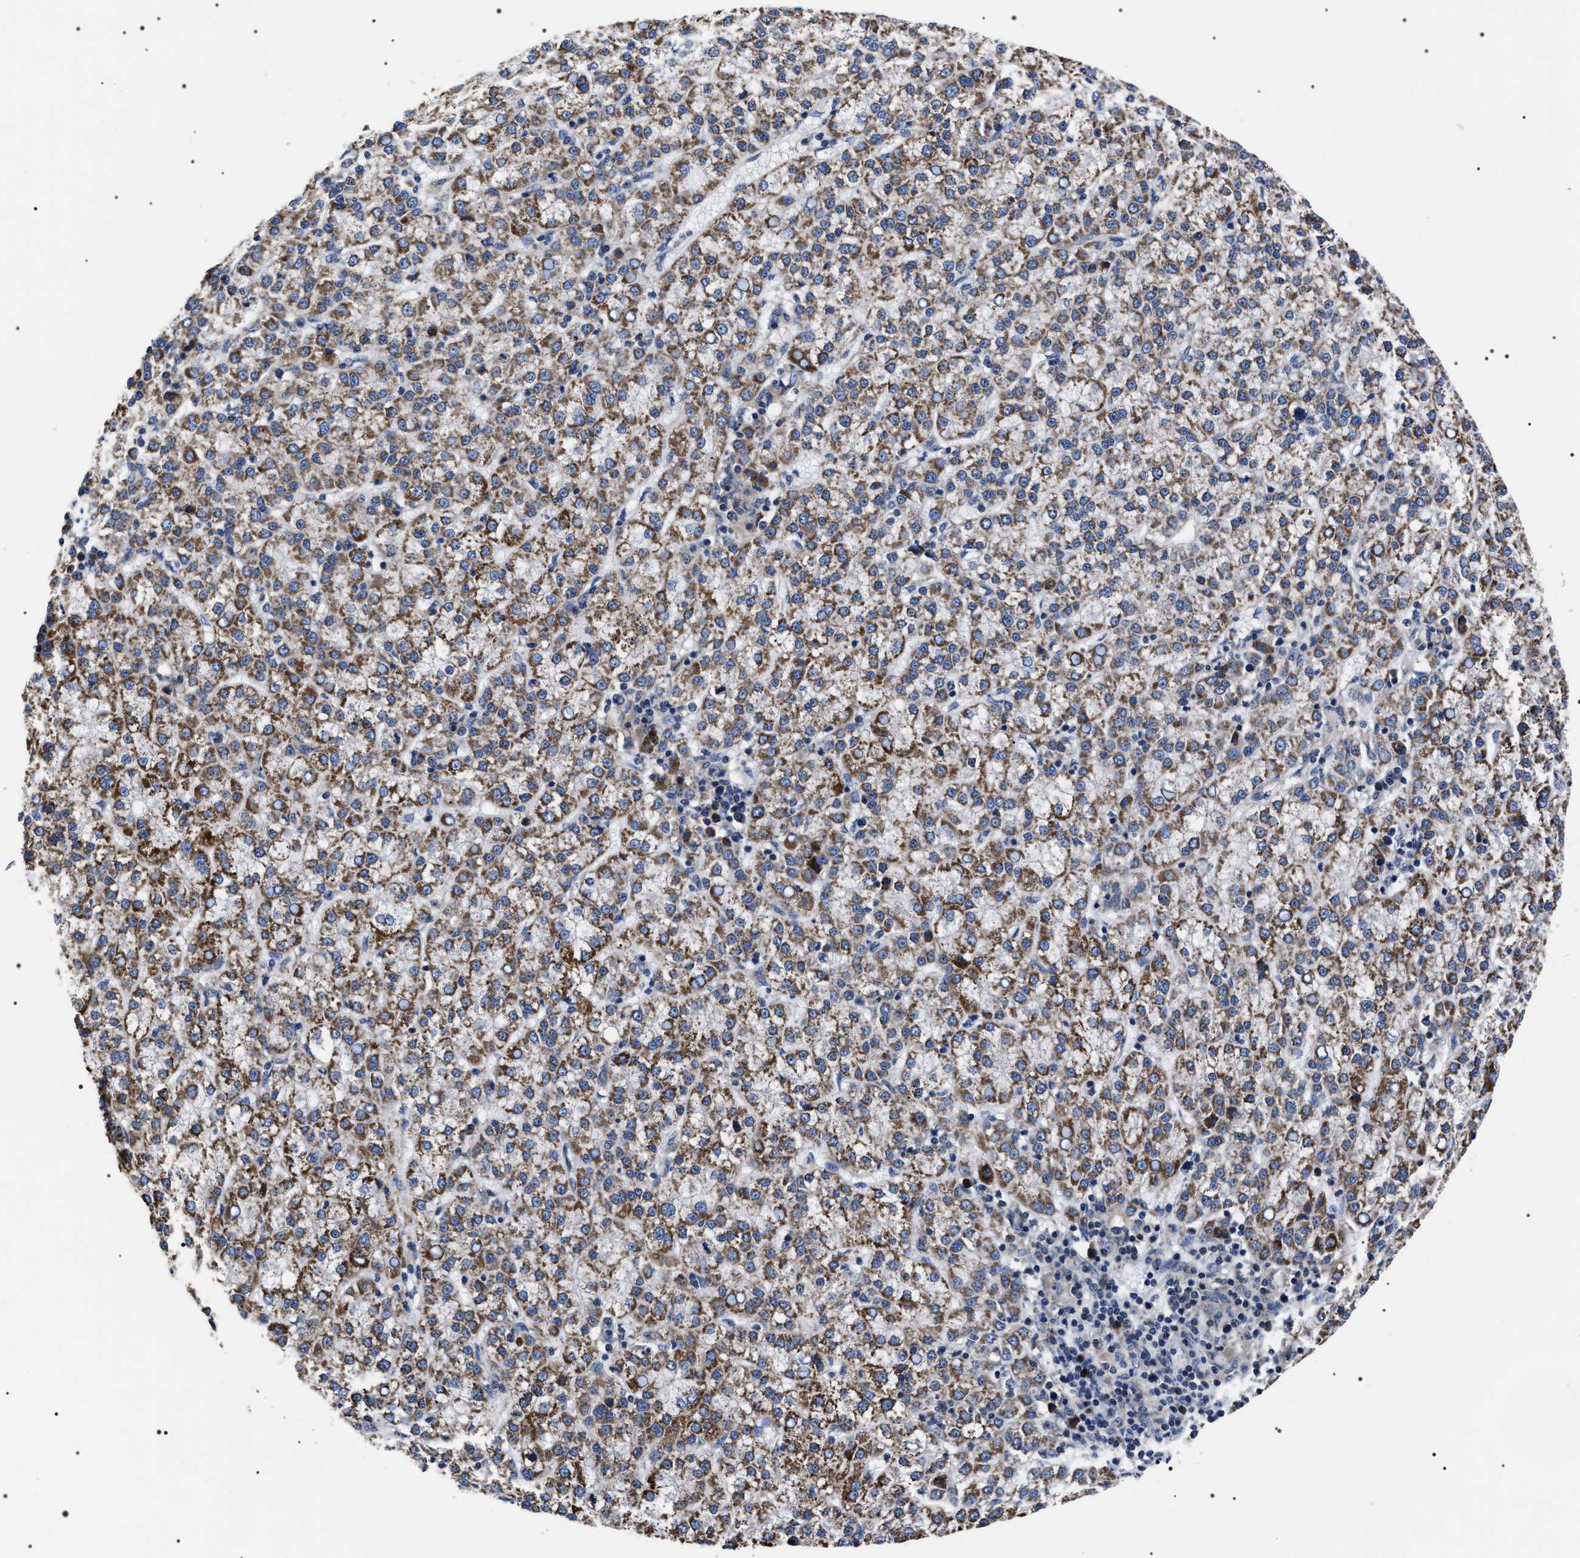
{"staining": {"intensity": "moderate", "quantity": ">75%", "location": "cytoplasmic/membranous"}, "tissue": "liver cancer", "cell_type": "Tumor cells", "image_type": "cancer", "snomed": [{"axis": "morphology", "description": "Carcinoma, Hepatocellular, NOS"}, {"axis": "topography", "description": "Liver"}], "caption": "DAB immunohistochemical staining of liver cancer exhibits moderate cytoplasmic/membranous protein expression in approximately >75% of tumor cells. The protein of interest is stained brown, and the nuclei are stained in blue (DAB (3,3'-diaminobenzidine) IHC with brightfield microscopy, high magnification).", "gene": "MIS18A", "patient": {"sex": "female", "age": 58}}